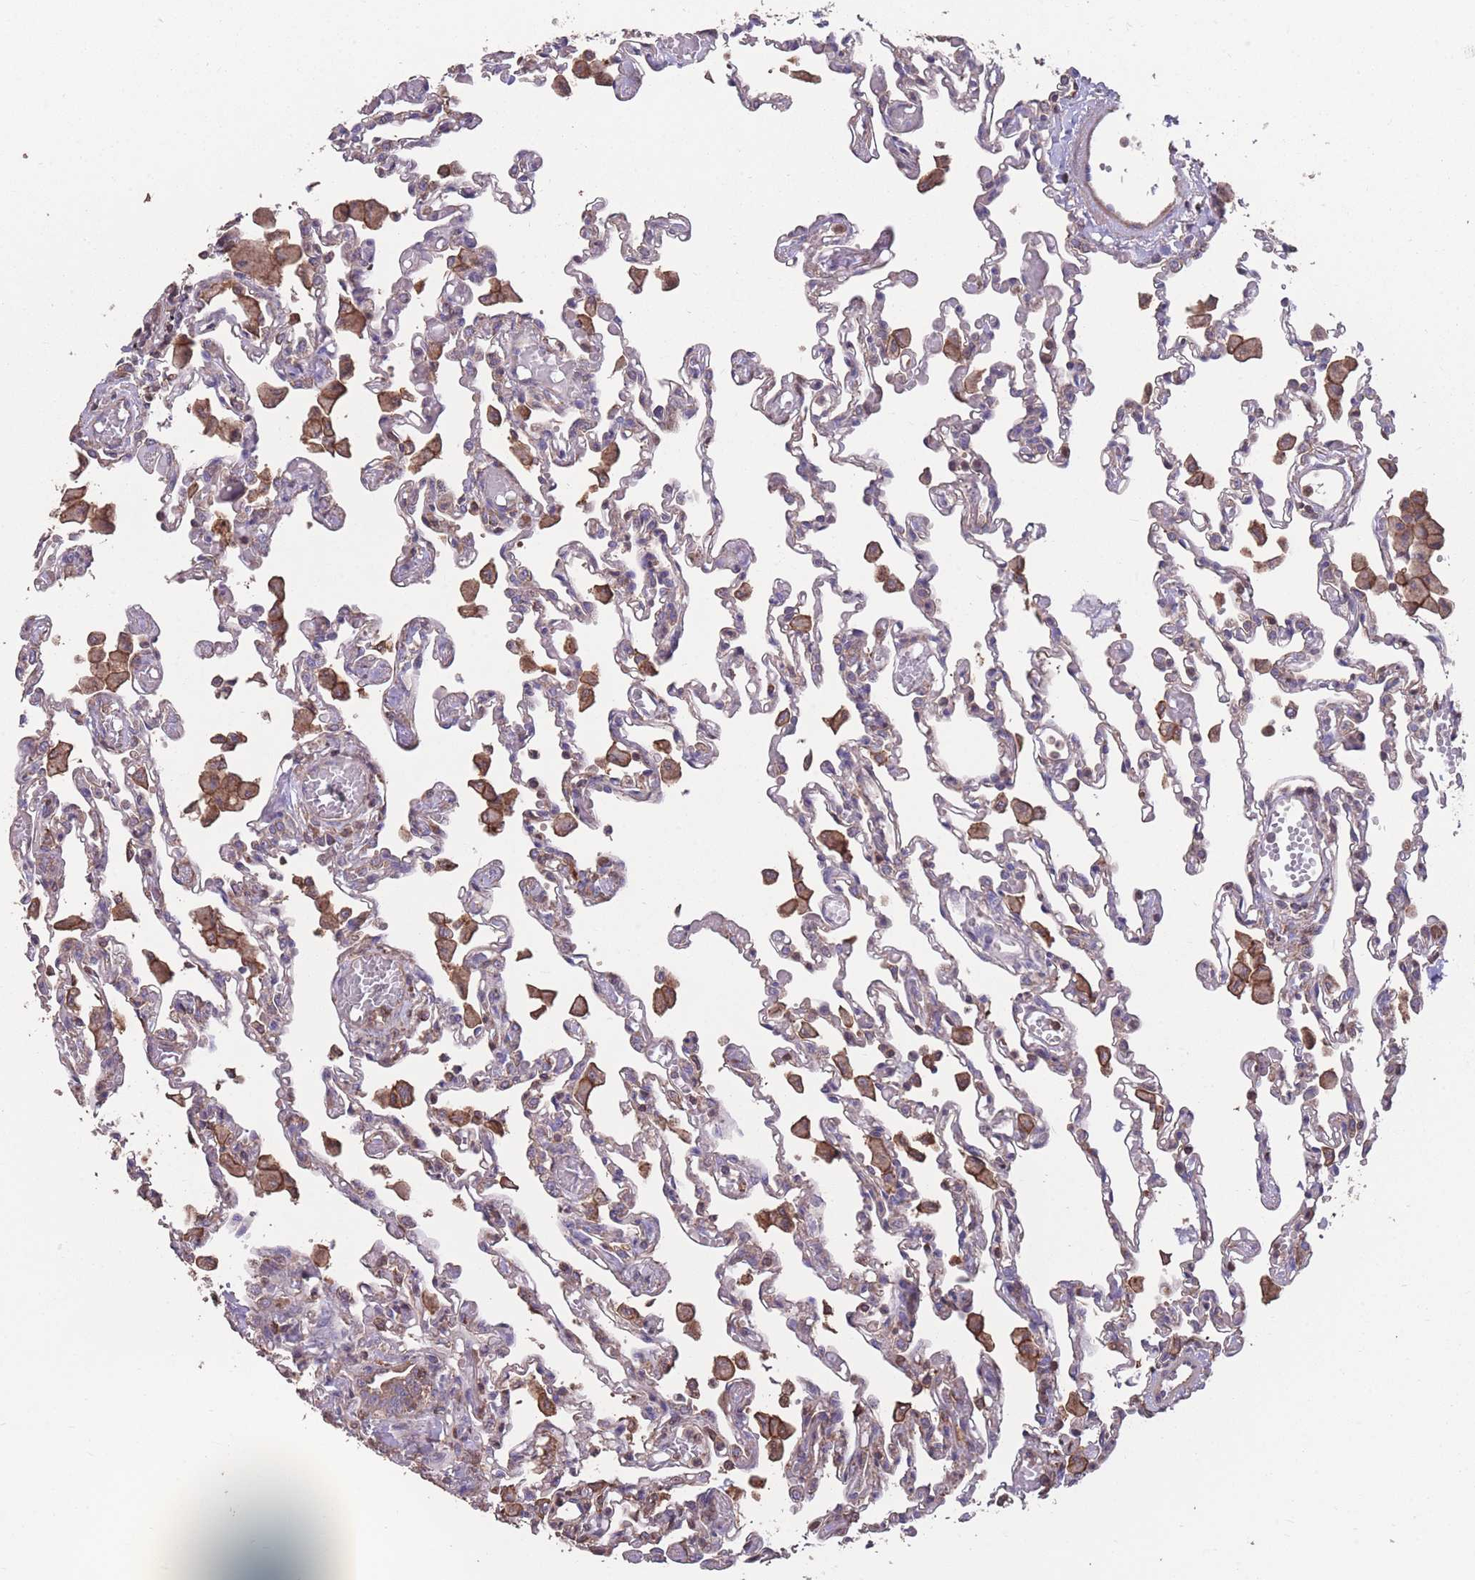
{"staining": {"intensity": "negative", "quantity": "none", "location": "none"}, "tissue": "lung", "cell_type": "Alveolar cells", "image_type": "normal", "snomed": [{"axis": "morphology", "description": "Normal tissue, NOS"}, {"axis": "topography", "description": "Bronchus"}, {"axis": "topography", "description": "Lung"}], "caption": "High magnification brightfield microscopy of unremarkable lung stained with DAB (3,3'-diaminobenzidine) (brown) and counterstained with hematoxylin (blue): alveolar cells show no significant expression.", "gene": "NUDT21", "patient": {"sex": "female", "age": 49}}